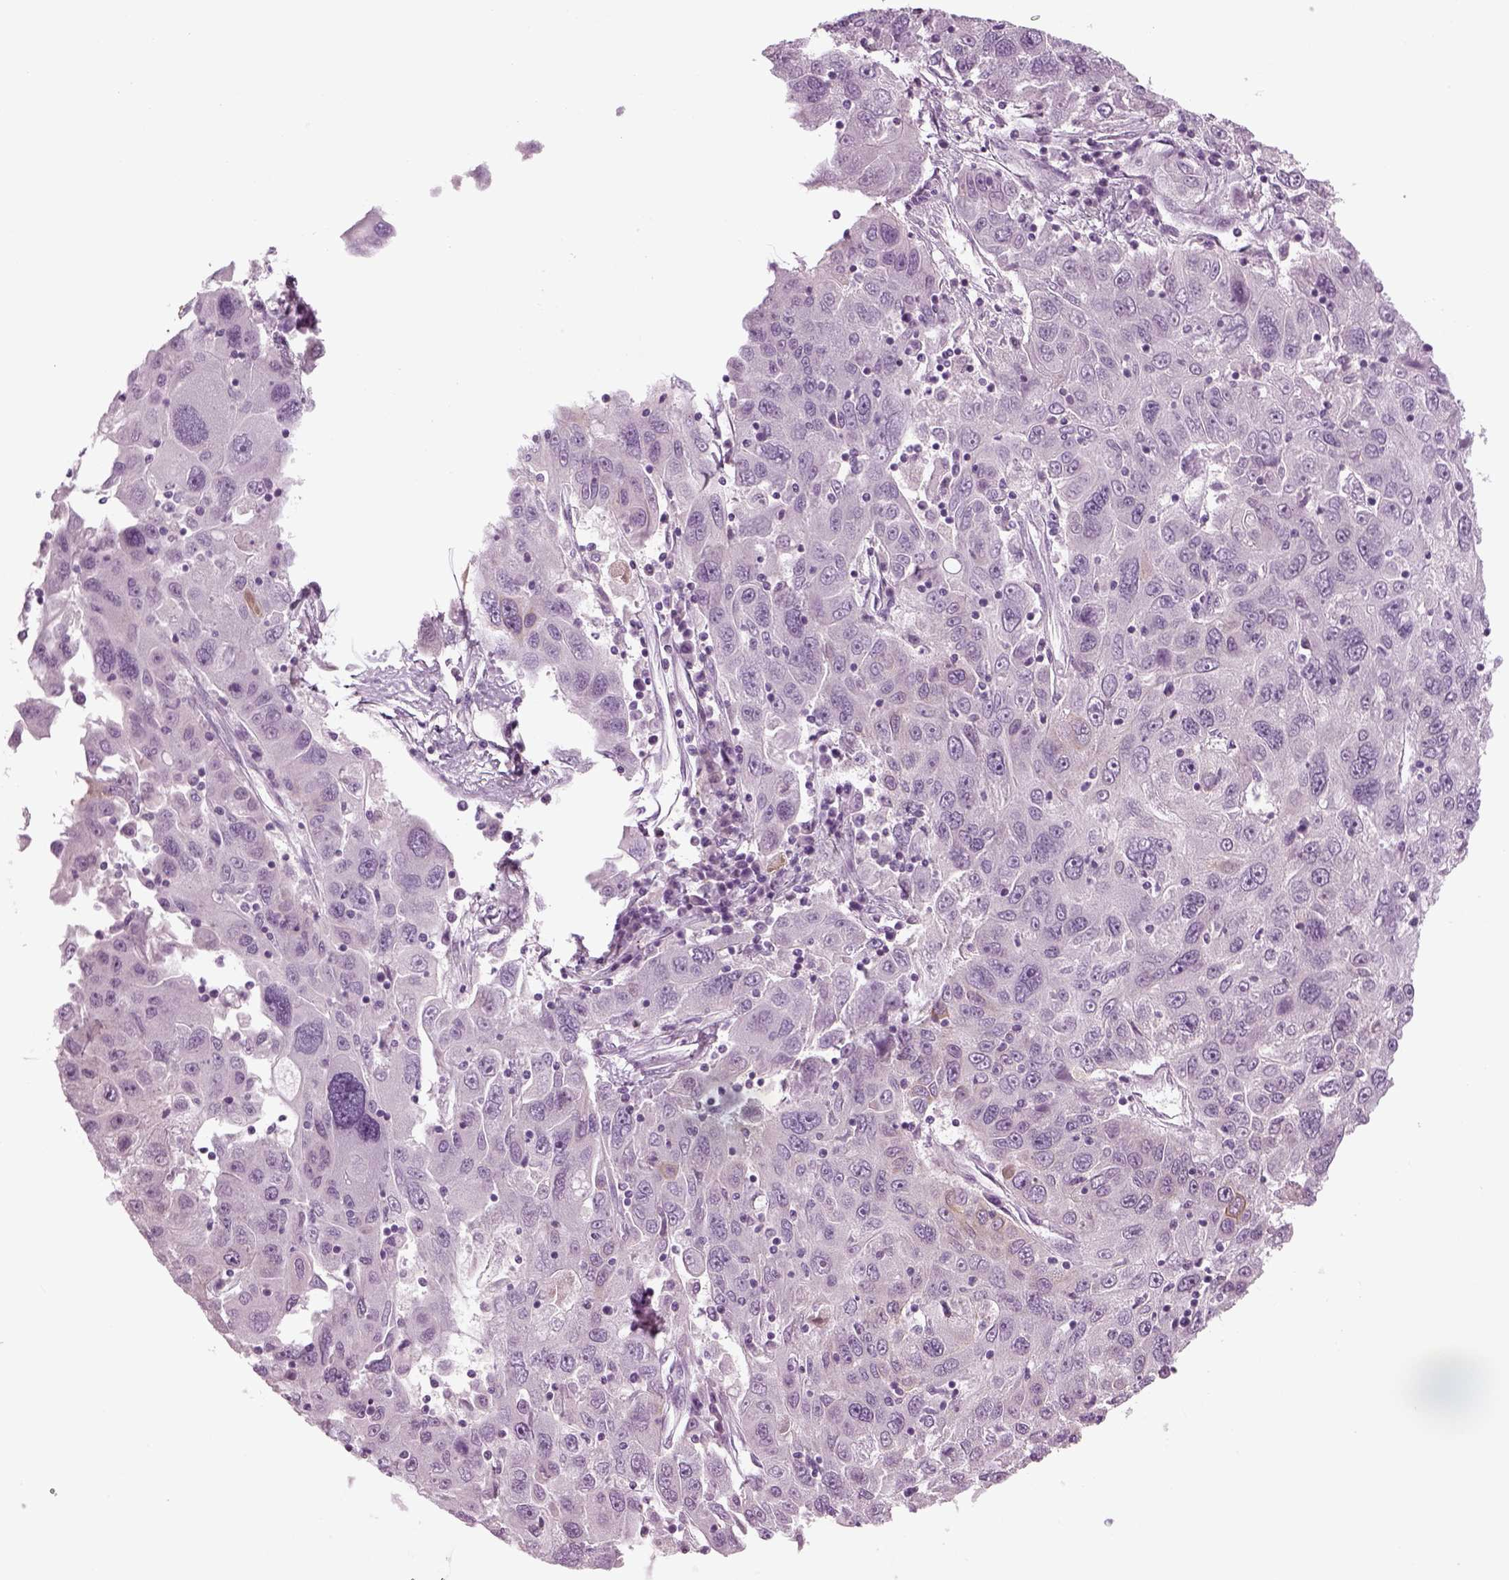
{"staining": {"intensity": "negative", "quantity": "none", "location": "none"}, "tissue": "stomach cancer", "cell_type": "Tumor cells", "image_type": "cancer", "snomed": [{"axis": "morphology", "description": "Adenocarcinoma, NOS"}, {"axis": "topography", "description": "Stomach"}], "caption": "Histopathology image shows no protein expression in tumor cells of stomach cancer (adenocarcinoma) tissue.", "gene": "KRT75", "patient": {"sex": "male", "age": 56}}